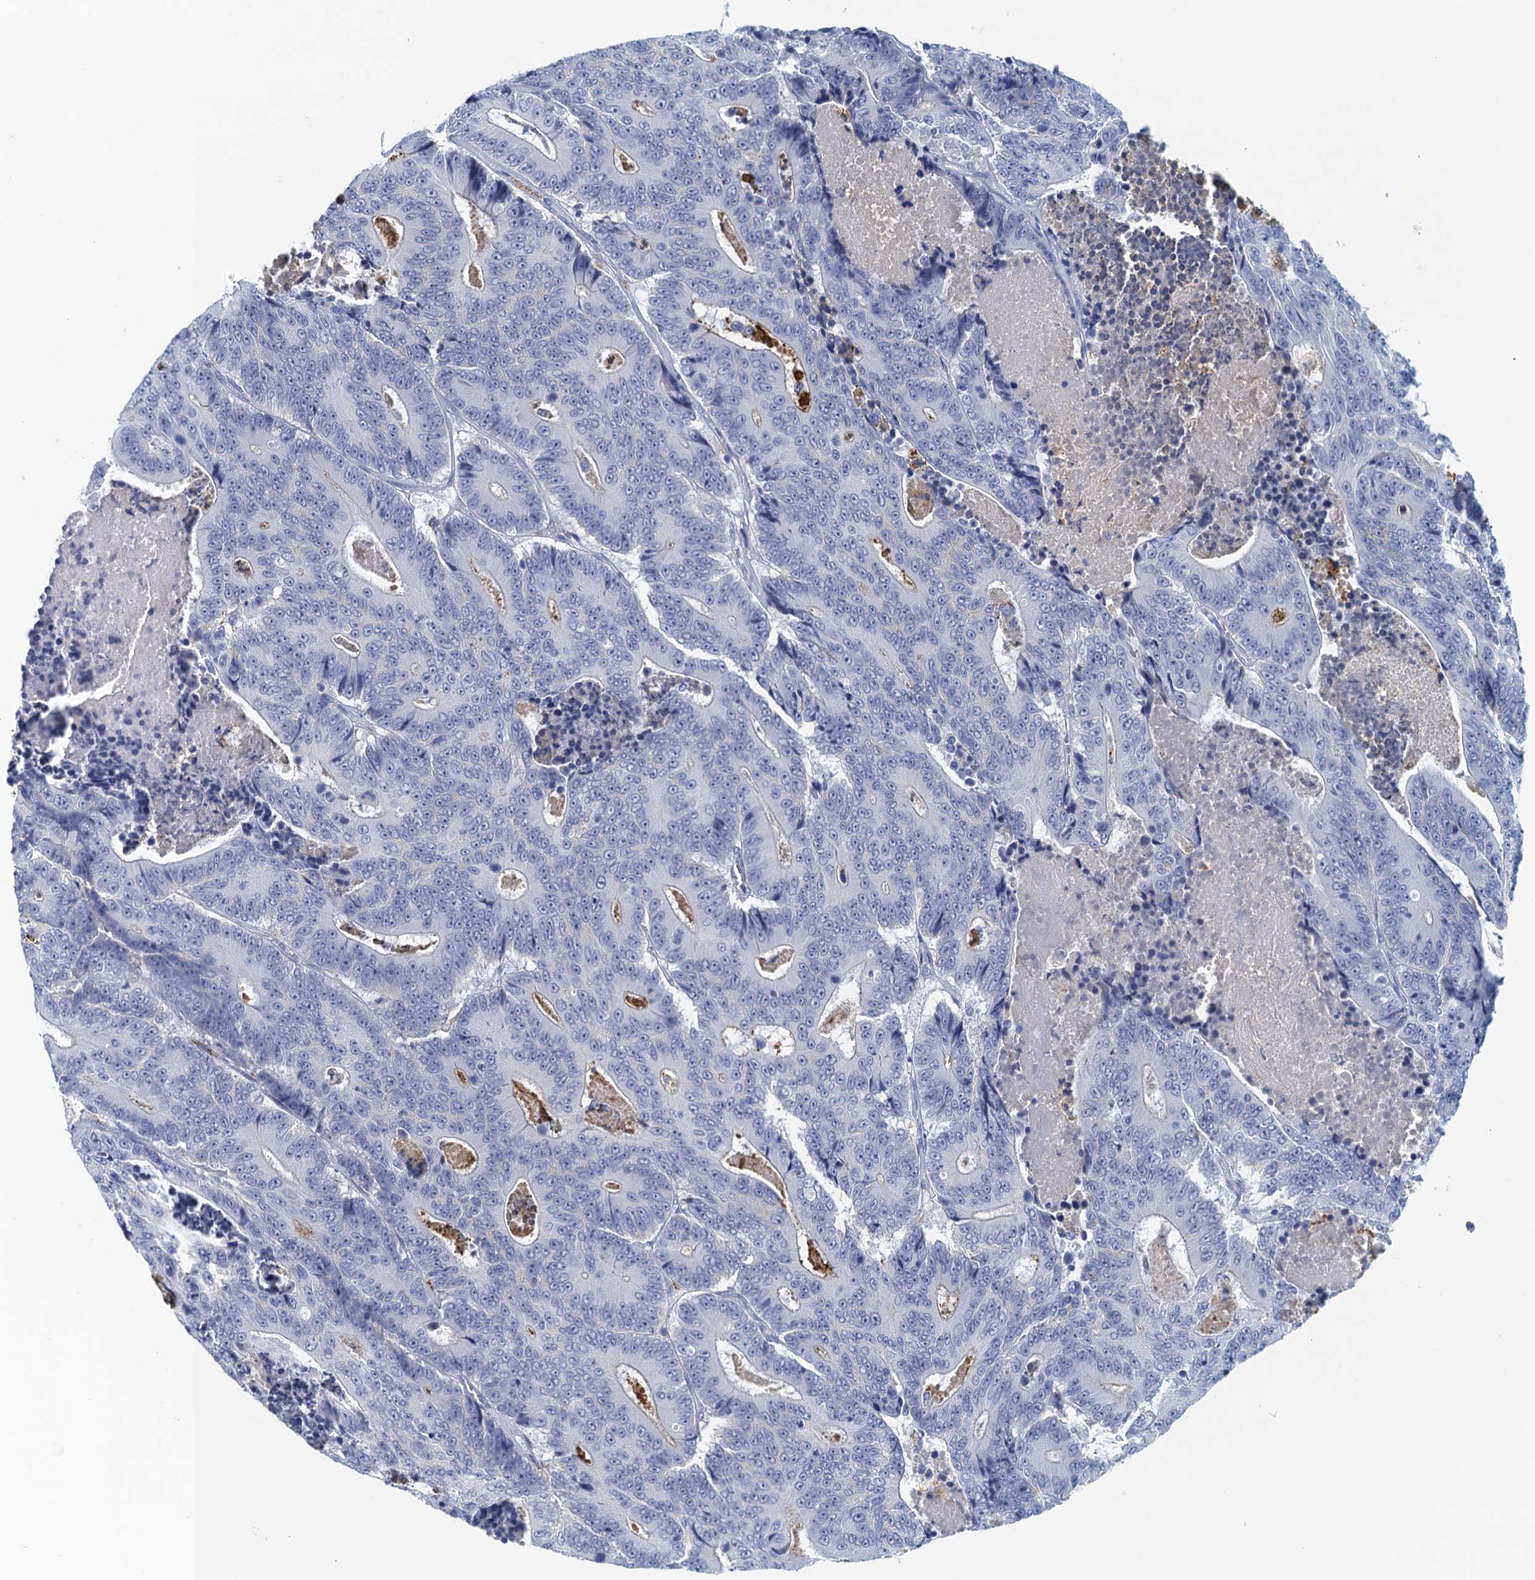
{"staining": {"intensity": "negative", "quantity": "none", "location": "none"}, "tissue": "colorectal cancer", "cell_type": "Tumor cells", "image_type": "cancer", "snomed": [{"axis": "morphology", "description": "Adenocarcinoma, NOS"}, {"axis": "topography", "description": "Colon"}], "caption": "Adenocarcinoma (colorectal) was stained to show a protein in brown. There is no significant staining in tumor cells.", "gene": "NUBP2", "patient": {"sex": "male", "age": 83}}